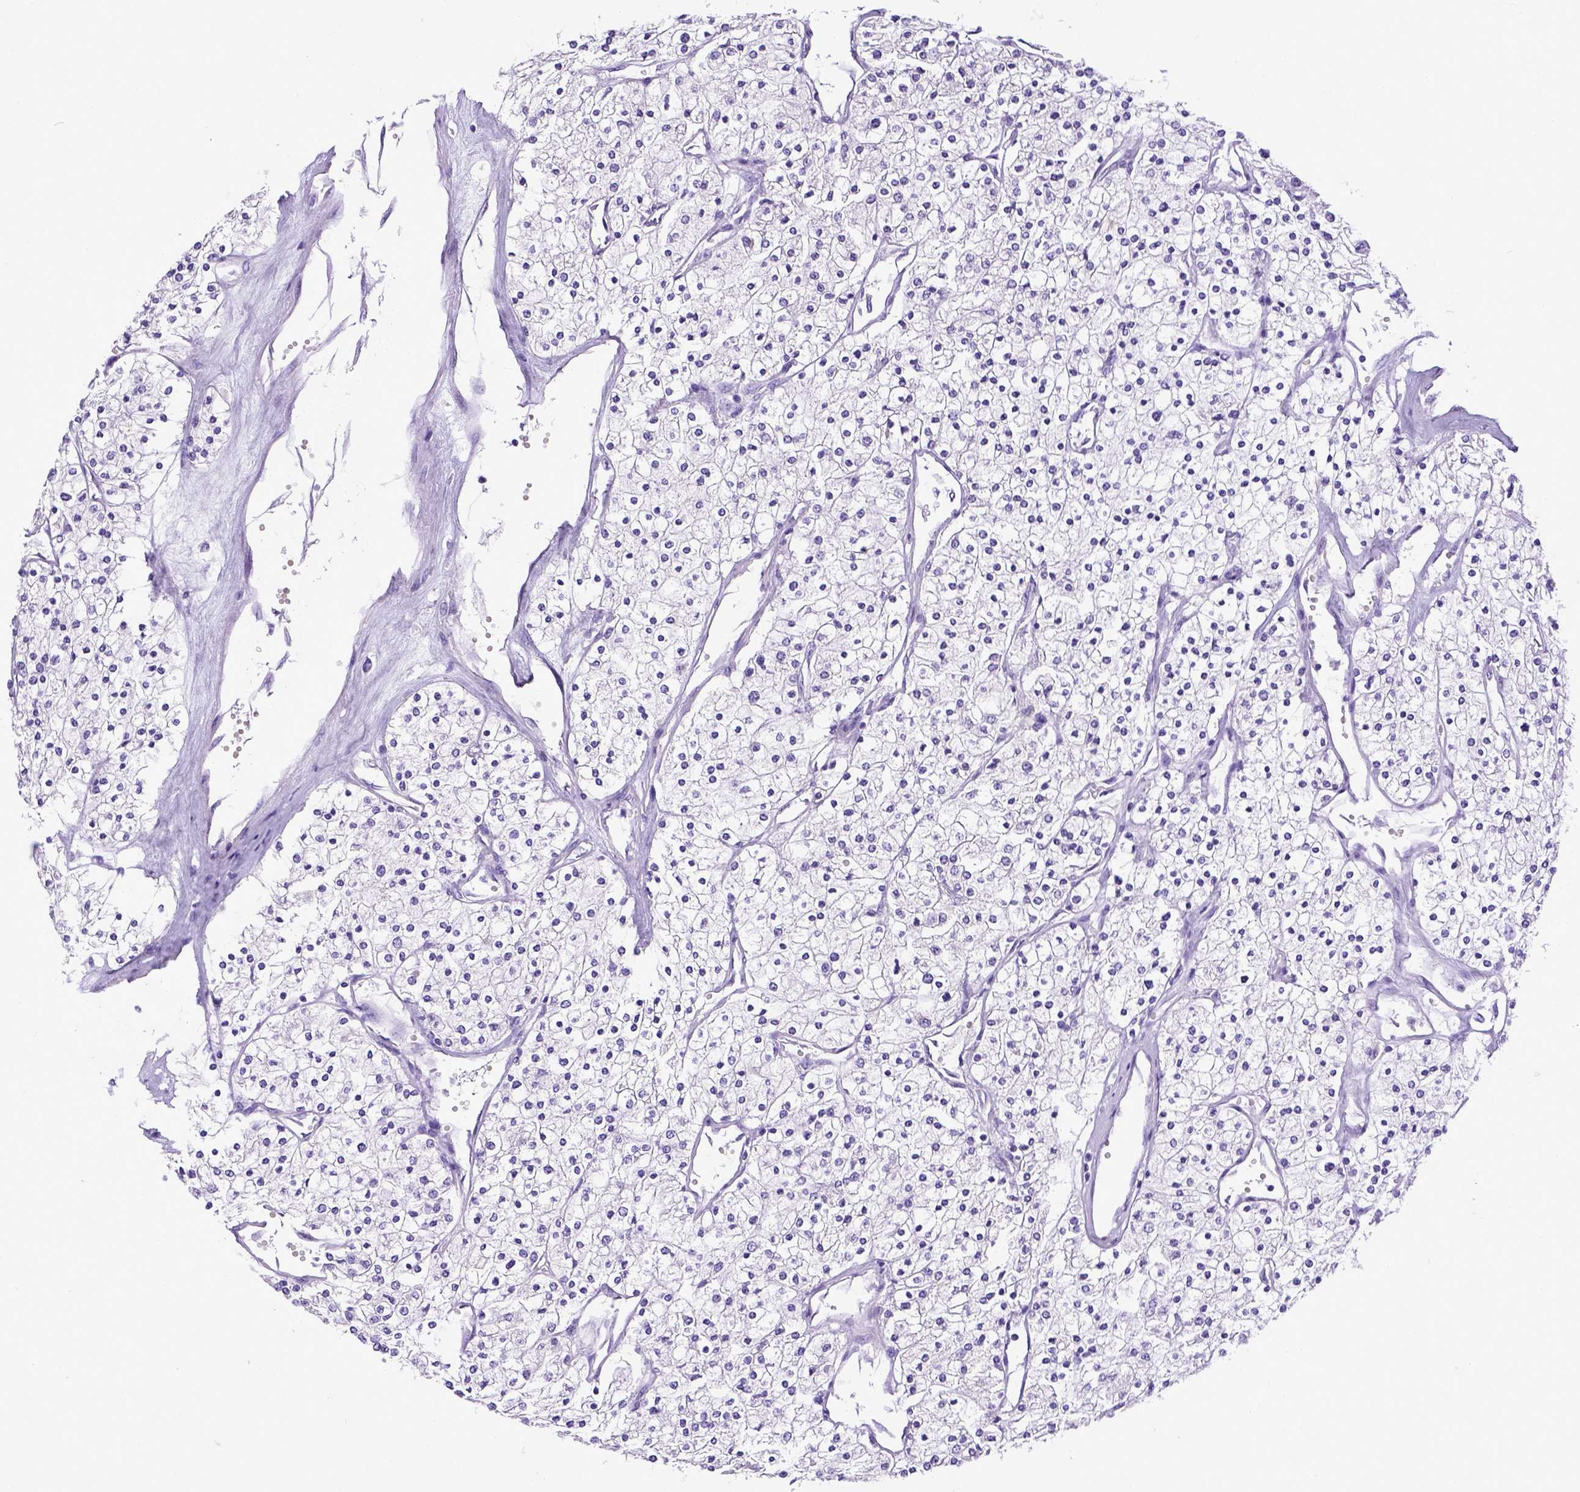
{"staining": {"intensity": "negative", "quantity": "none", "location": "none"}, "tissue": "renal cancer", "cell_type": "Tumor cells", "image_type": "cancer", "snomed": [{"axis": "morphology", "description": "Adenocarcinoma, NOS"}, {"axis": "topography", "description": "Kidney"}], "caption": "IHC photomicrograph of neoplastic tissue: human renal cancer stained with DAB (3,3'-diaminobenzidine) demonstrates no significant protein positivity in tumor cells.", "gene": "ESR1", "patient": {"sex": "male", "age": 80}}